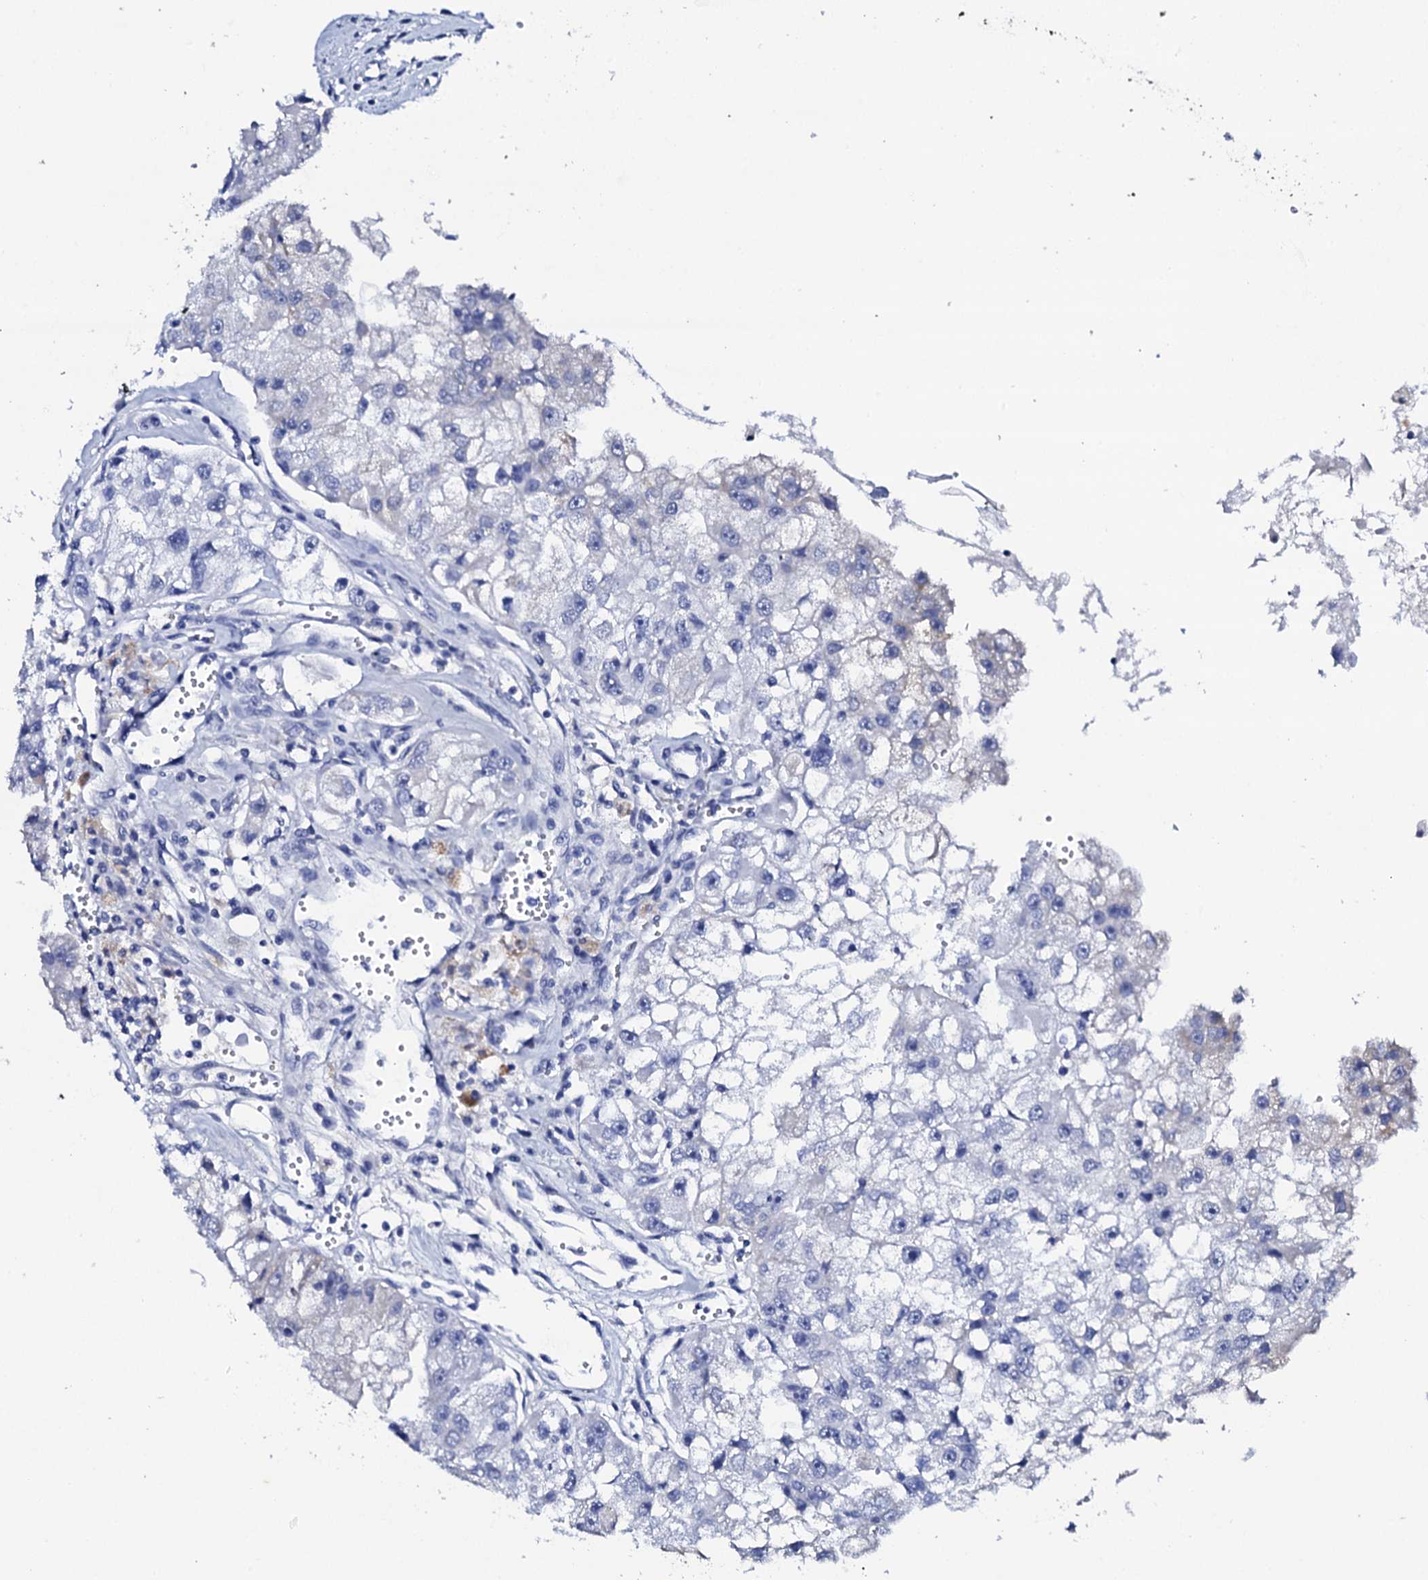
{"staining": {"intensity": "negative", "quantity": "none", "location": "none"}, "tissue": "renal cancer", "cell_type": "Tumor cells", "image_type": "cancer", "snomed": [{"axis": "morphology", "description": "Adenocarcinoma, NOS"}, {"axis": "topography", "description": "Kidney"}], "caption": "Tumor cells are negative for protein expression in human renal cancer (adenocarcinoma).", "gene": "FBXL16", "patient": {"sex": "male", "age": 63}}